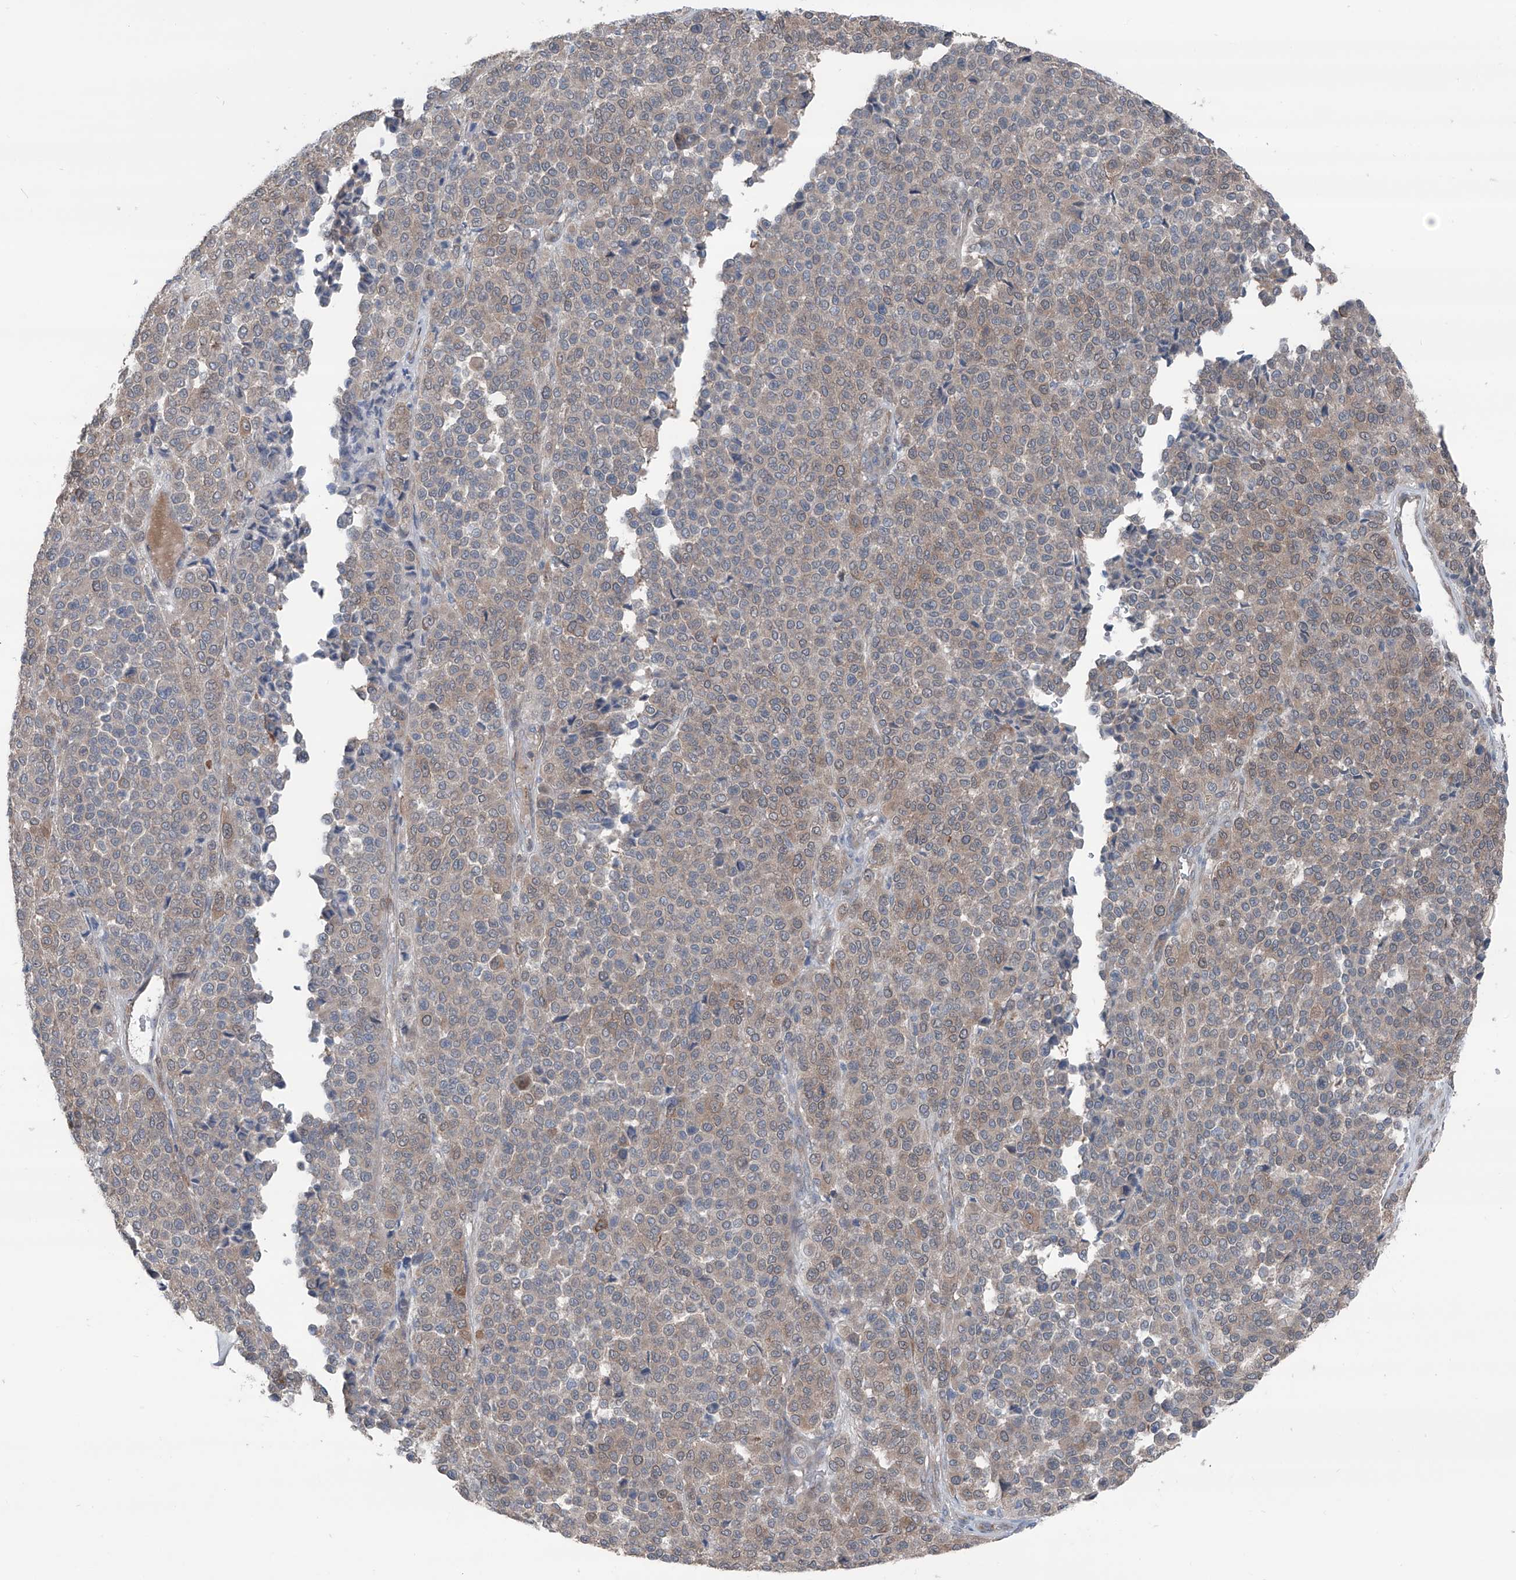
{"staining": {"intensity": "weak", "quantity": "25%-75%", "location": "cytoplasmic/membranous"}, "tissue": "melanoma", "cell_type": "Tumor cells", "image_type": "cancer", "snomed": [{"axis": "morphology", "description": "Malignant melanoma, Metastatic site"}, {"axis": "topography", "description": "Pancreas"}], "caption": "Protein staining of melanoma tissue displays weak cytoplasmic/membranous staining in approximately 25%-75% of tumor cells.", "gene": "HSPB11", "patient": {"sex": "female", "age": 30}}